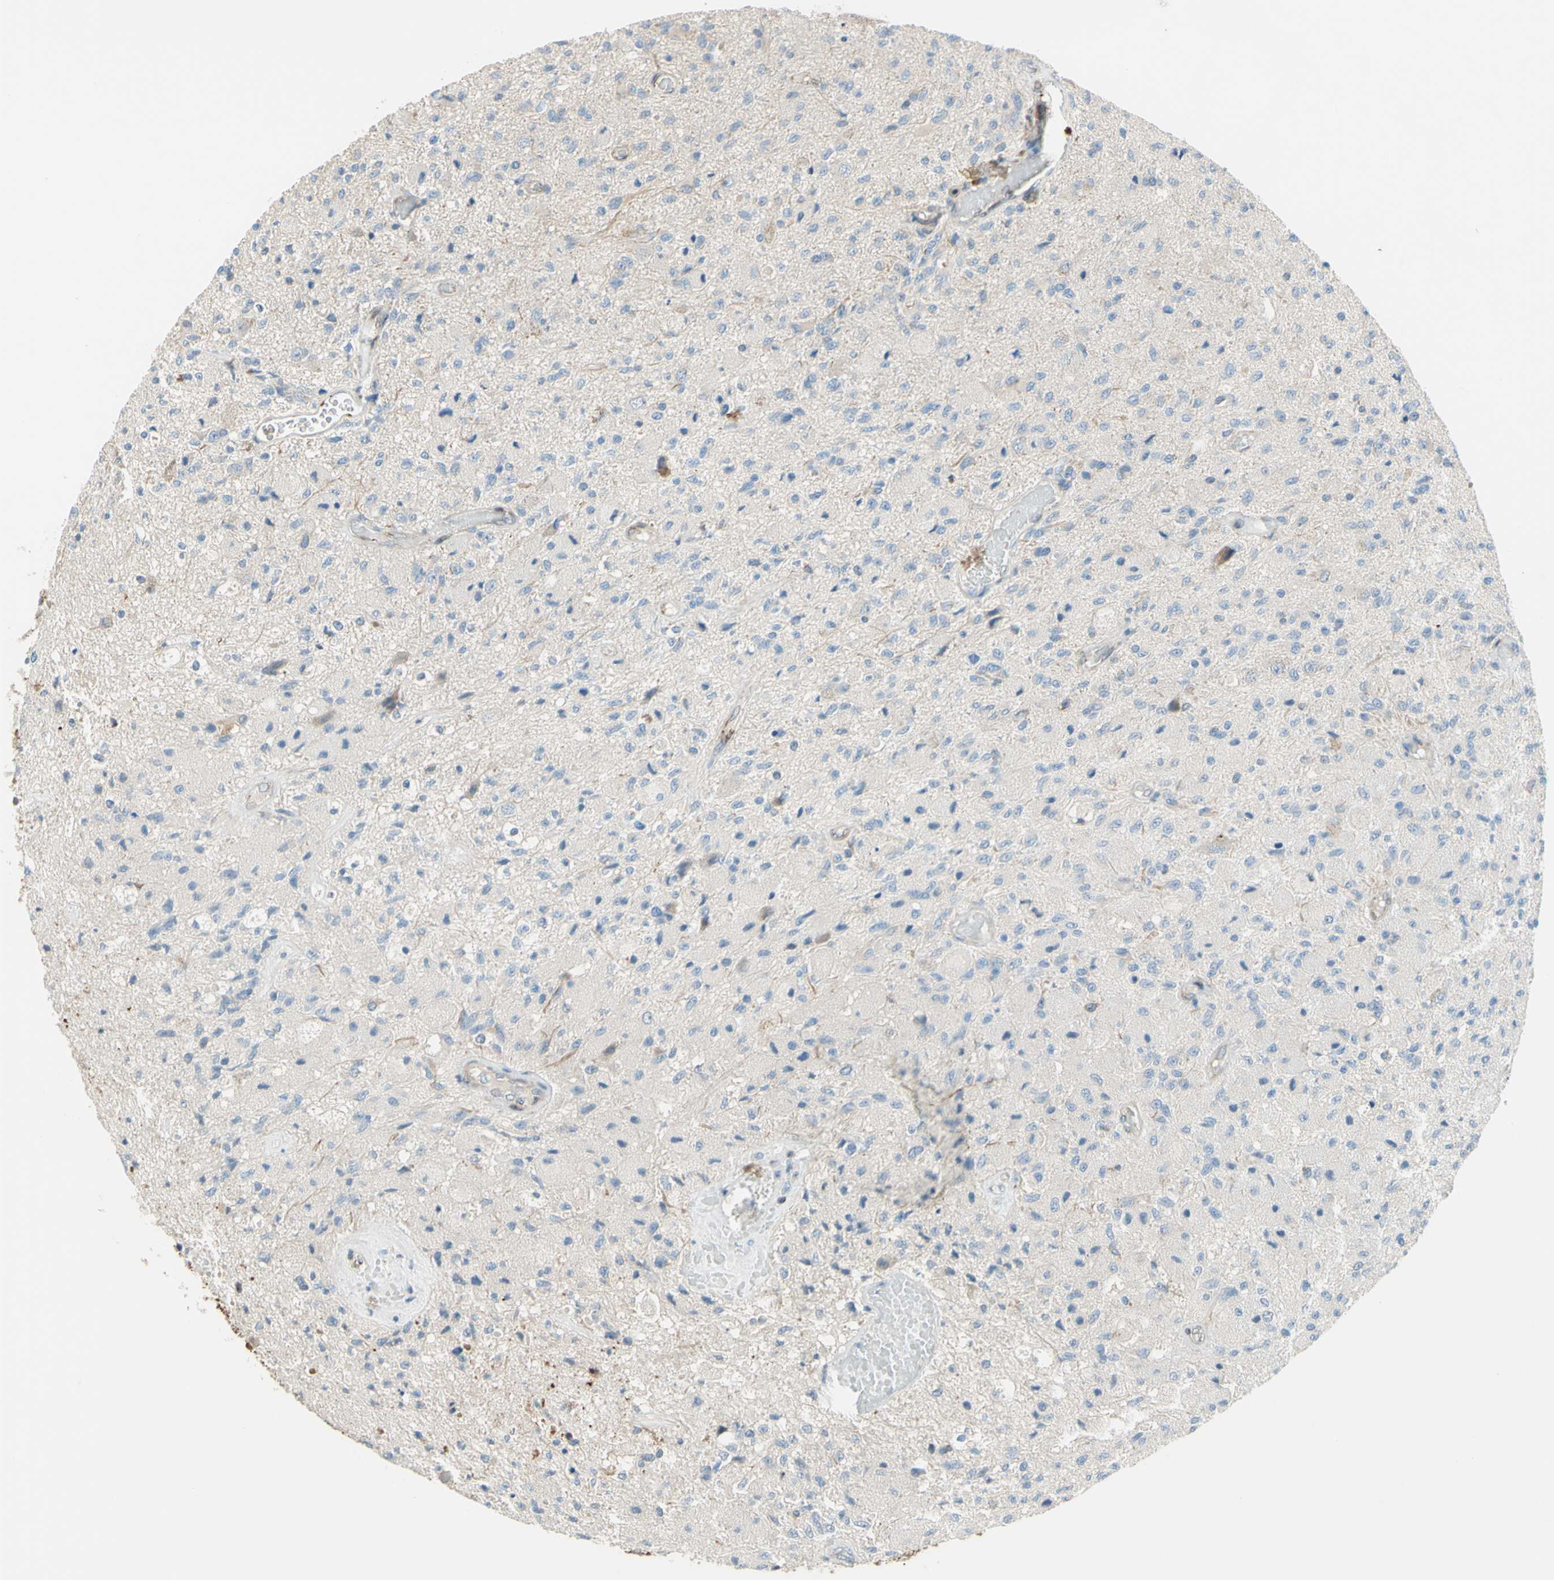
{"staining": {"intensity": "negative", "quantity": "none", "location": "none"}, "tissue": "glioma", "cell_type": "Tumor cells", "image_type": "cancer", "snomed": [{"axis": "morphology", "description": "Normal tissue, NOS"}, {"axis": "morphology", "description": "Glioma, malignant, High grade"}, {"axis": "topography", "description": "Cerebral cortex"}], "caption": "Immunohistochemical staining of human glioma reveals no significant staining in tumor cells.", "gene": "TRAF2", "patient": {"sex": "male", "age": 77}}